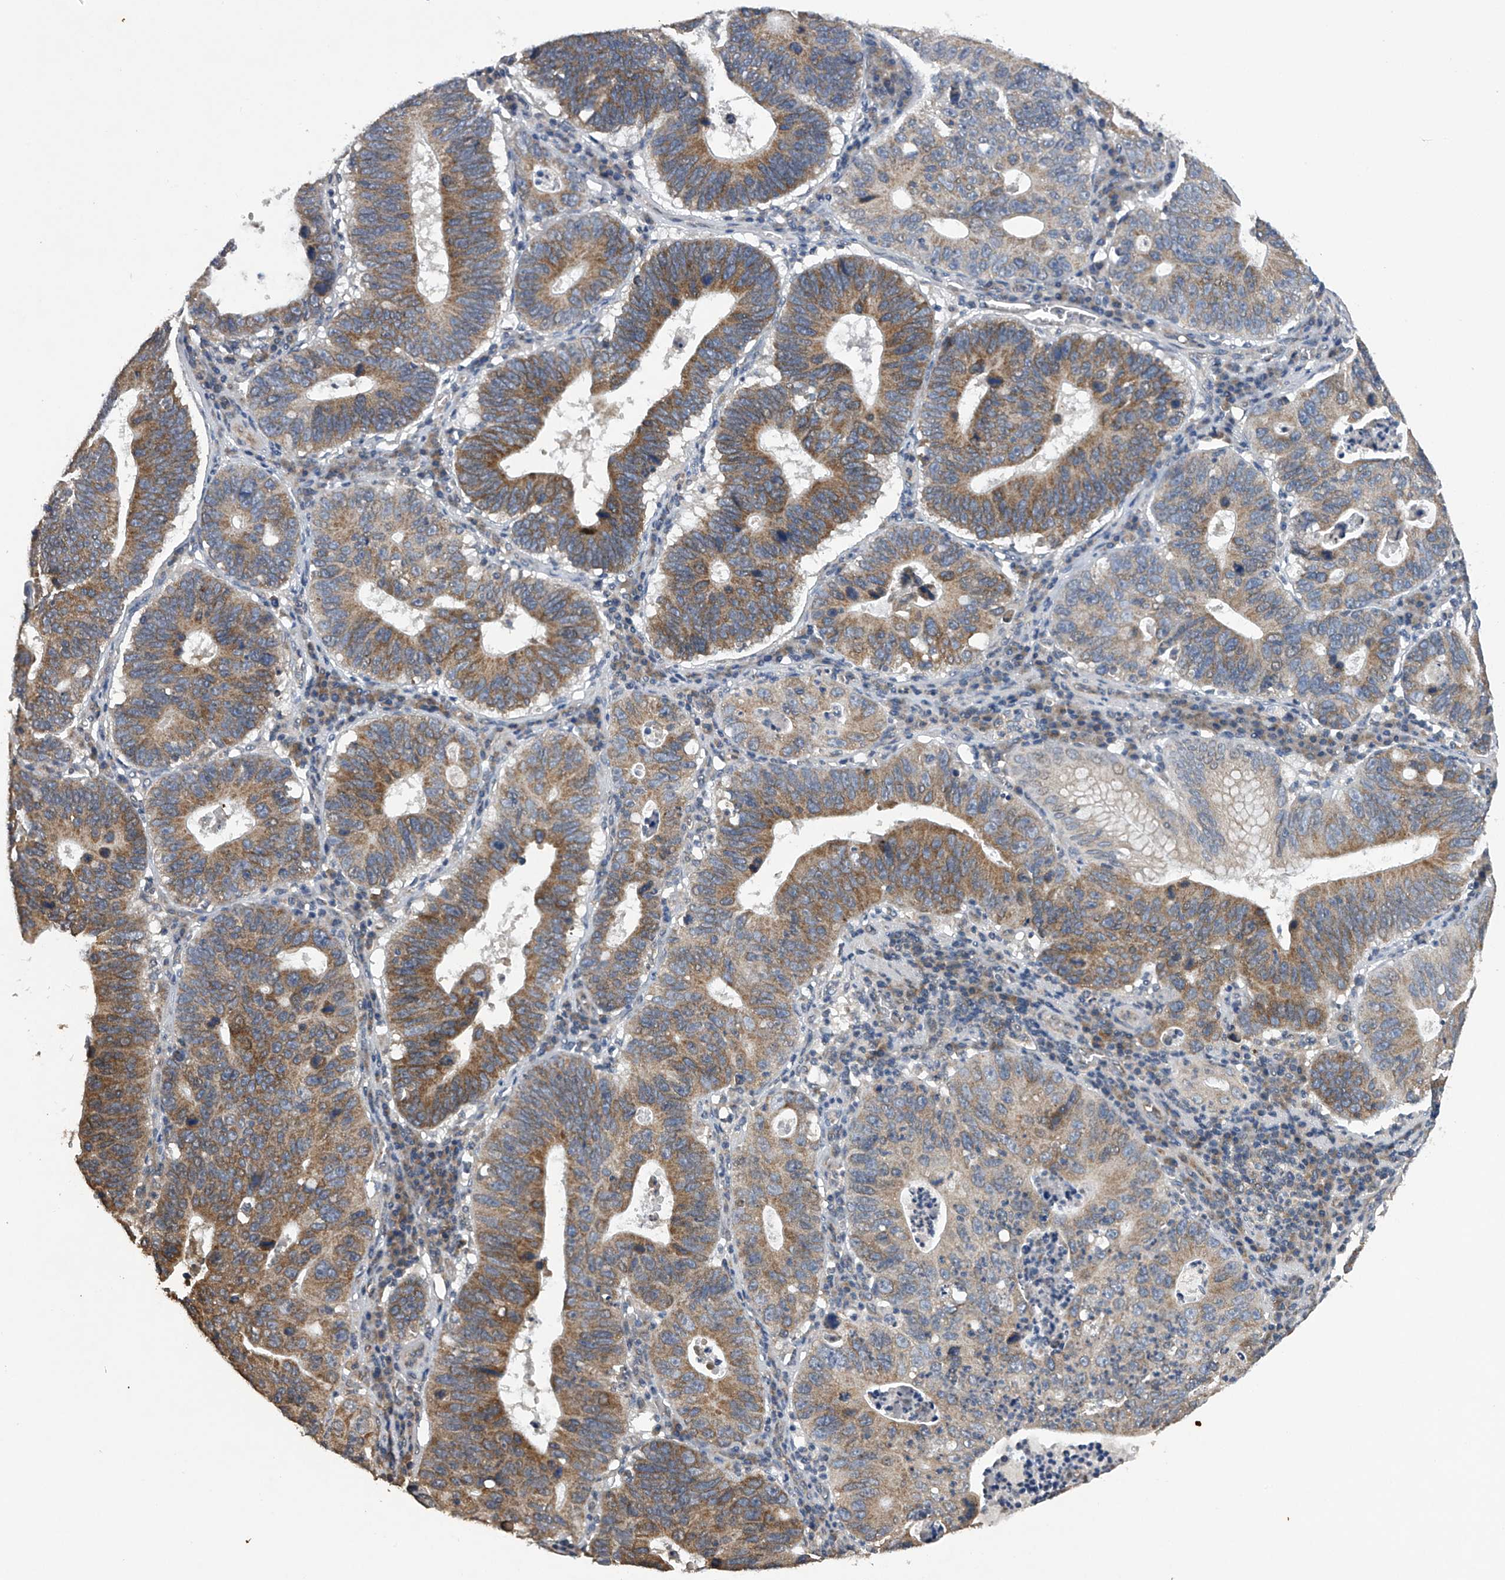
{"staining": {"intensity": "moderate", "quantity": ">75%", "location": "cytoplasmic/membranous"}, "tissue": "stomach cancer", "cell_type": "Tumor cells", "image_type": "cancer", "snomed": [{"axis": "morphology", "description": "Adenocarcinoma, NOS"}, {"axis": "topography", "description": "Stomach"}], "caption": "IHC image of stomach cancer (adenocarcinoma) stained for a protein (brown), which exhibits medium levels of moderate cytoplasmic/membranous positivity in approximately >75% of tumor cells.", "gene": "RNF5", "patient": {"sex": "male", "age": 59}}